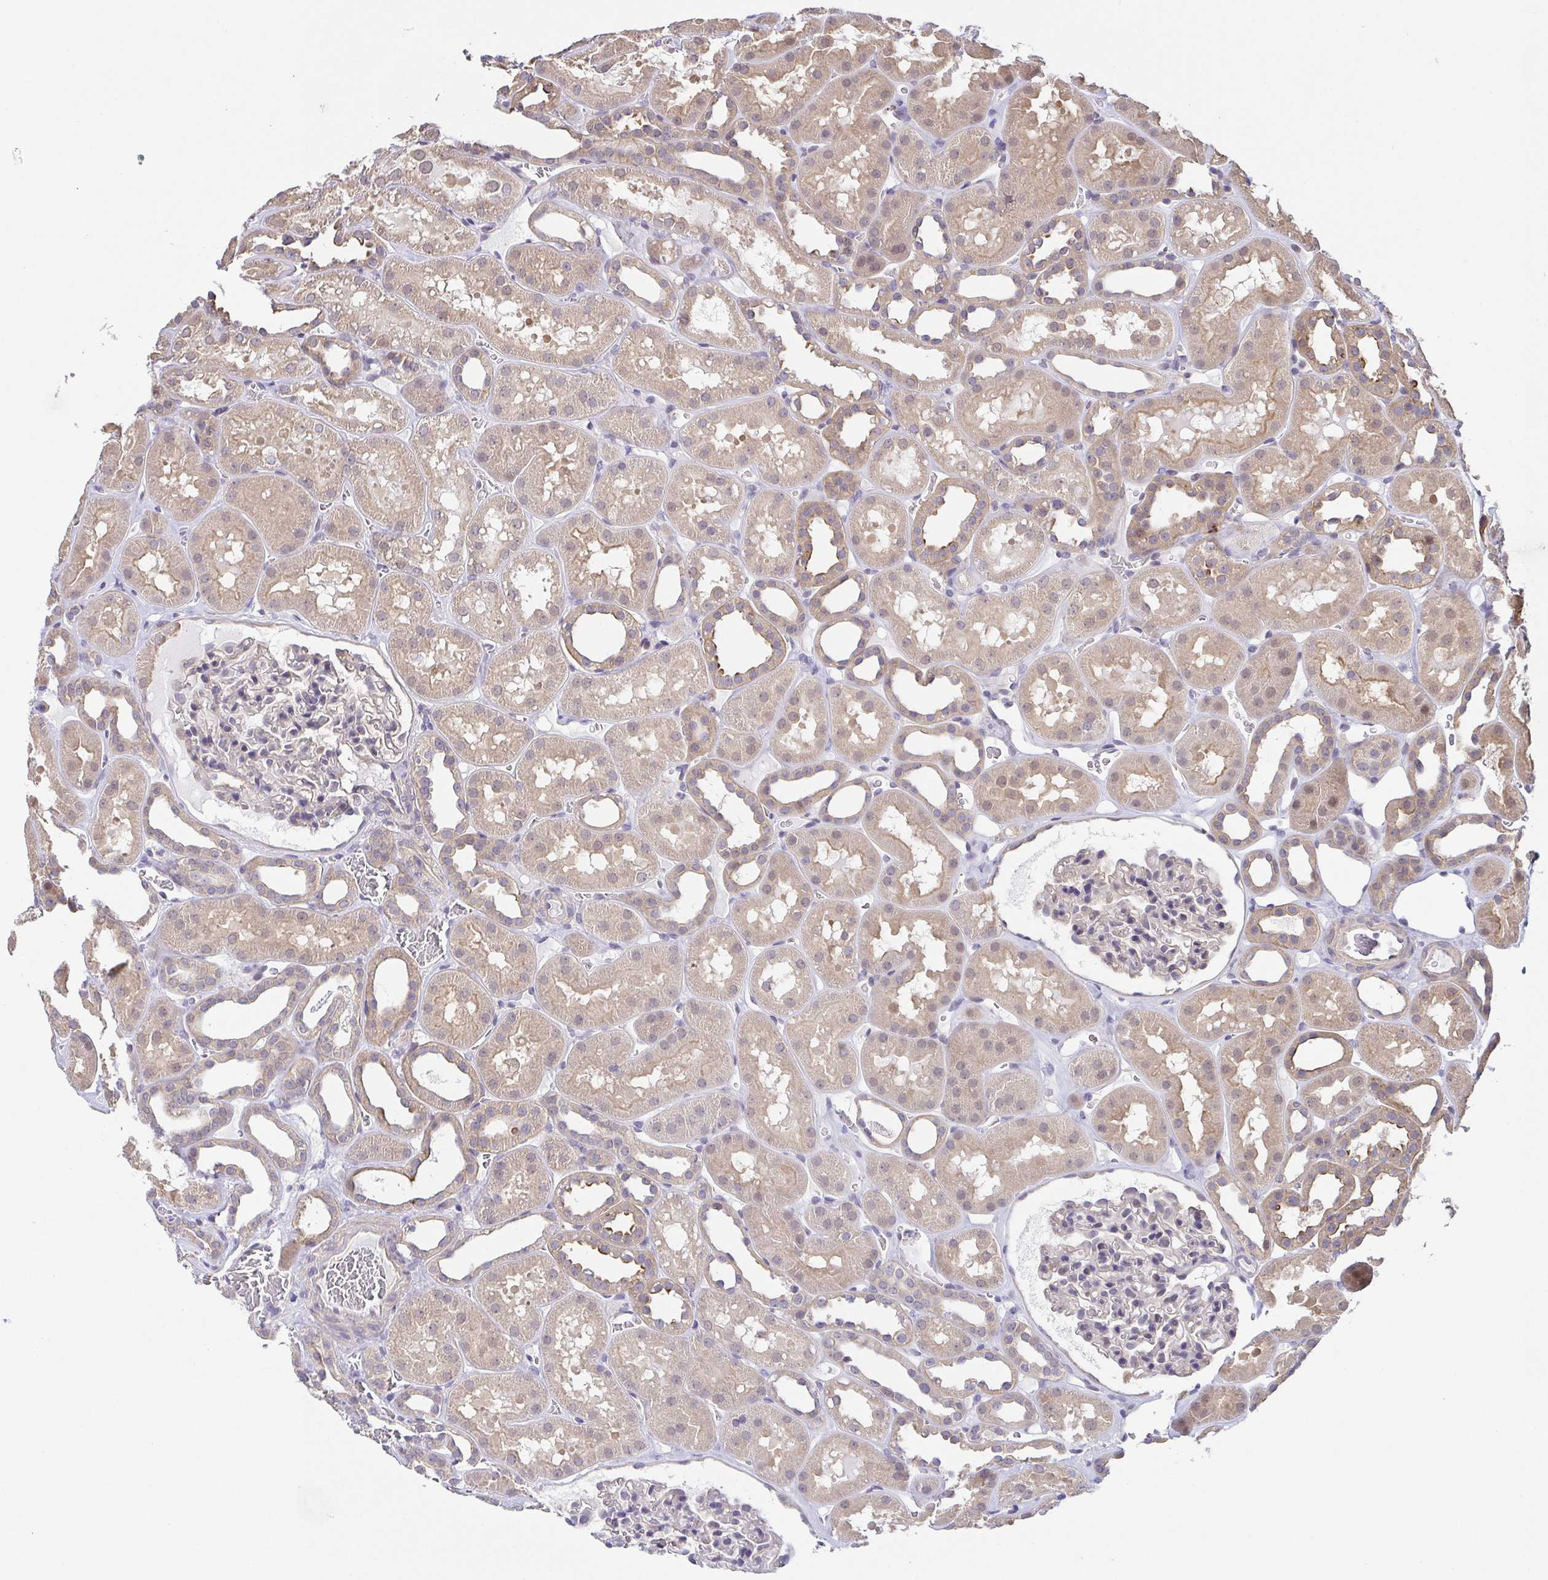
{"staining": {"intensity": "negative", "quantity": "none", "location": "none"}, "tissue": "kidney", "cell_type": "Cells in glomeruli", "image_type": "normal", "snomed": [{"axis": "morphology", "description": "Normal tissue, NOS"}, {"axis": "topography", "description": "Kidney"}], "caption": "Immunohistochemistry micrograph of unremarkable human kidney stained for a protein (brown), which displays no expression in cells in glomeruli. (DAB (3,3'-diaminobenzidine) IHC with hematoxylin counter stain).", "gene": "PREPL", "patient": {"sex": "female", "age": 41}}